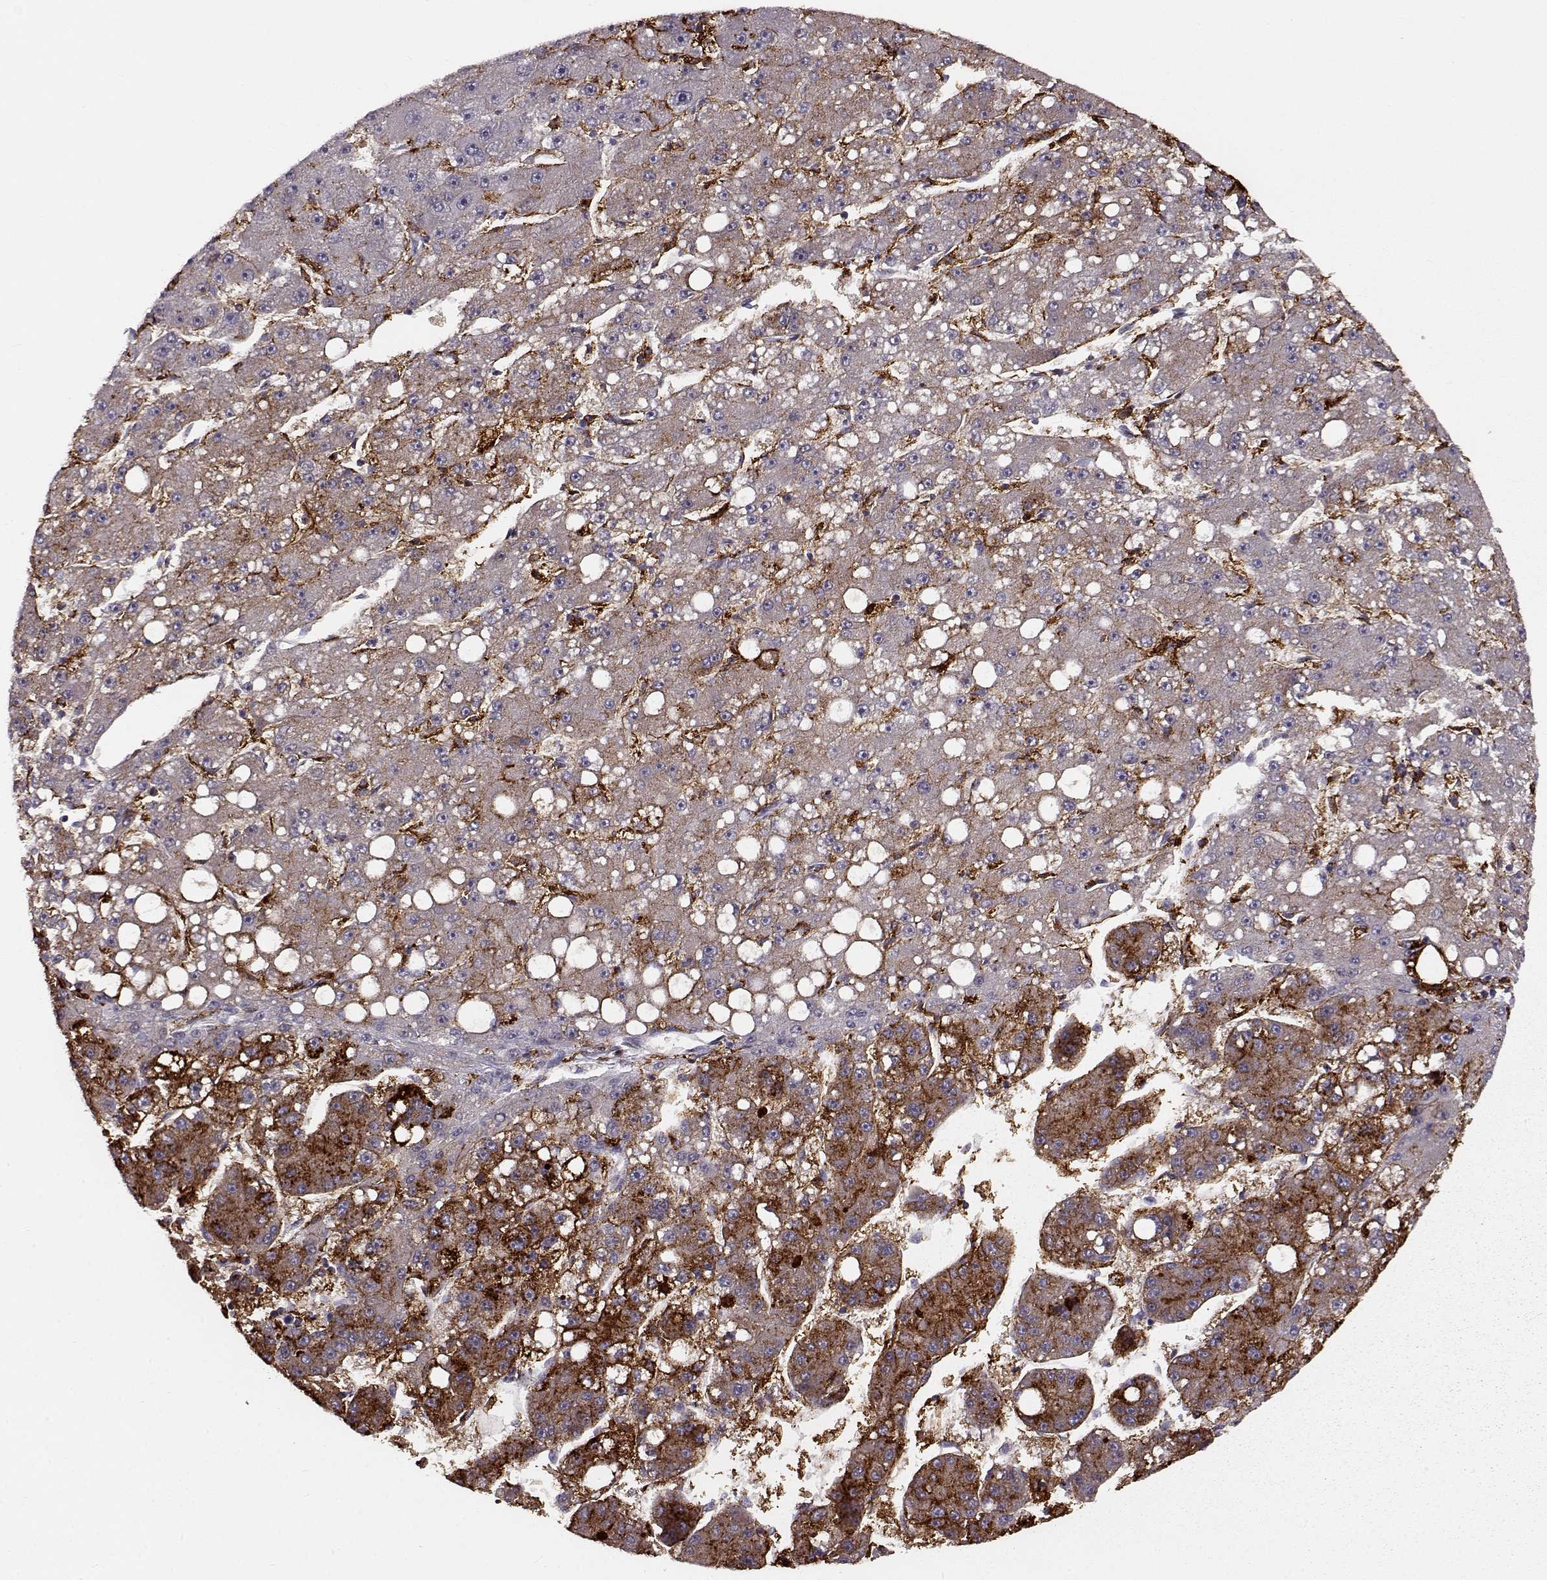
{"staining": {"intensity": "weak", "quantity": "<25%", "location": "cytoplasmic/membranous"}, "tissue": "liver cancer", "cell_type": "Tumor cells", "image_type": "cancer", "snomed": [{"axis": "morphology", "description": "Carcinoma, Hepatocellular, NOS"}, {"axis": "topography", "description": "Liver"}], "caption": "Immunohistochemistry (IHC) of human hepatocellular carcinoma (liver) demonstrates no staining in tumor cells.", "gene": "CCNF", "patient": {"sex": "male", "age": 67}}